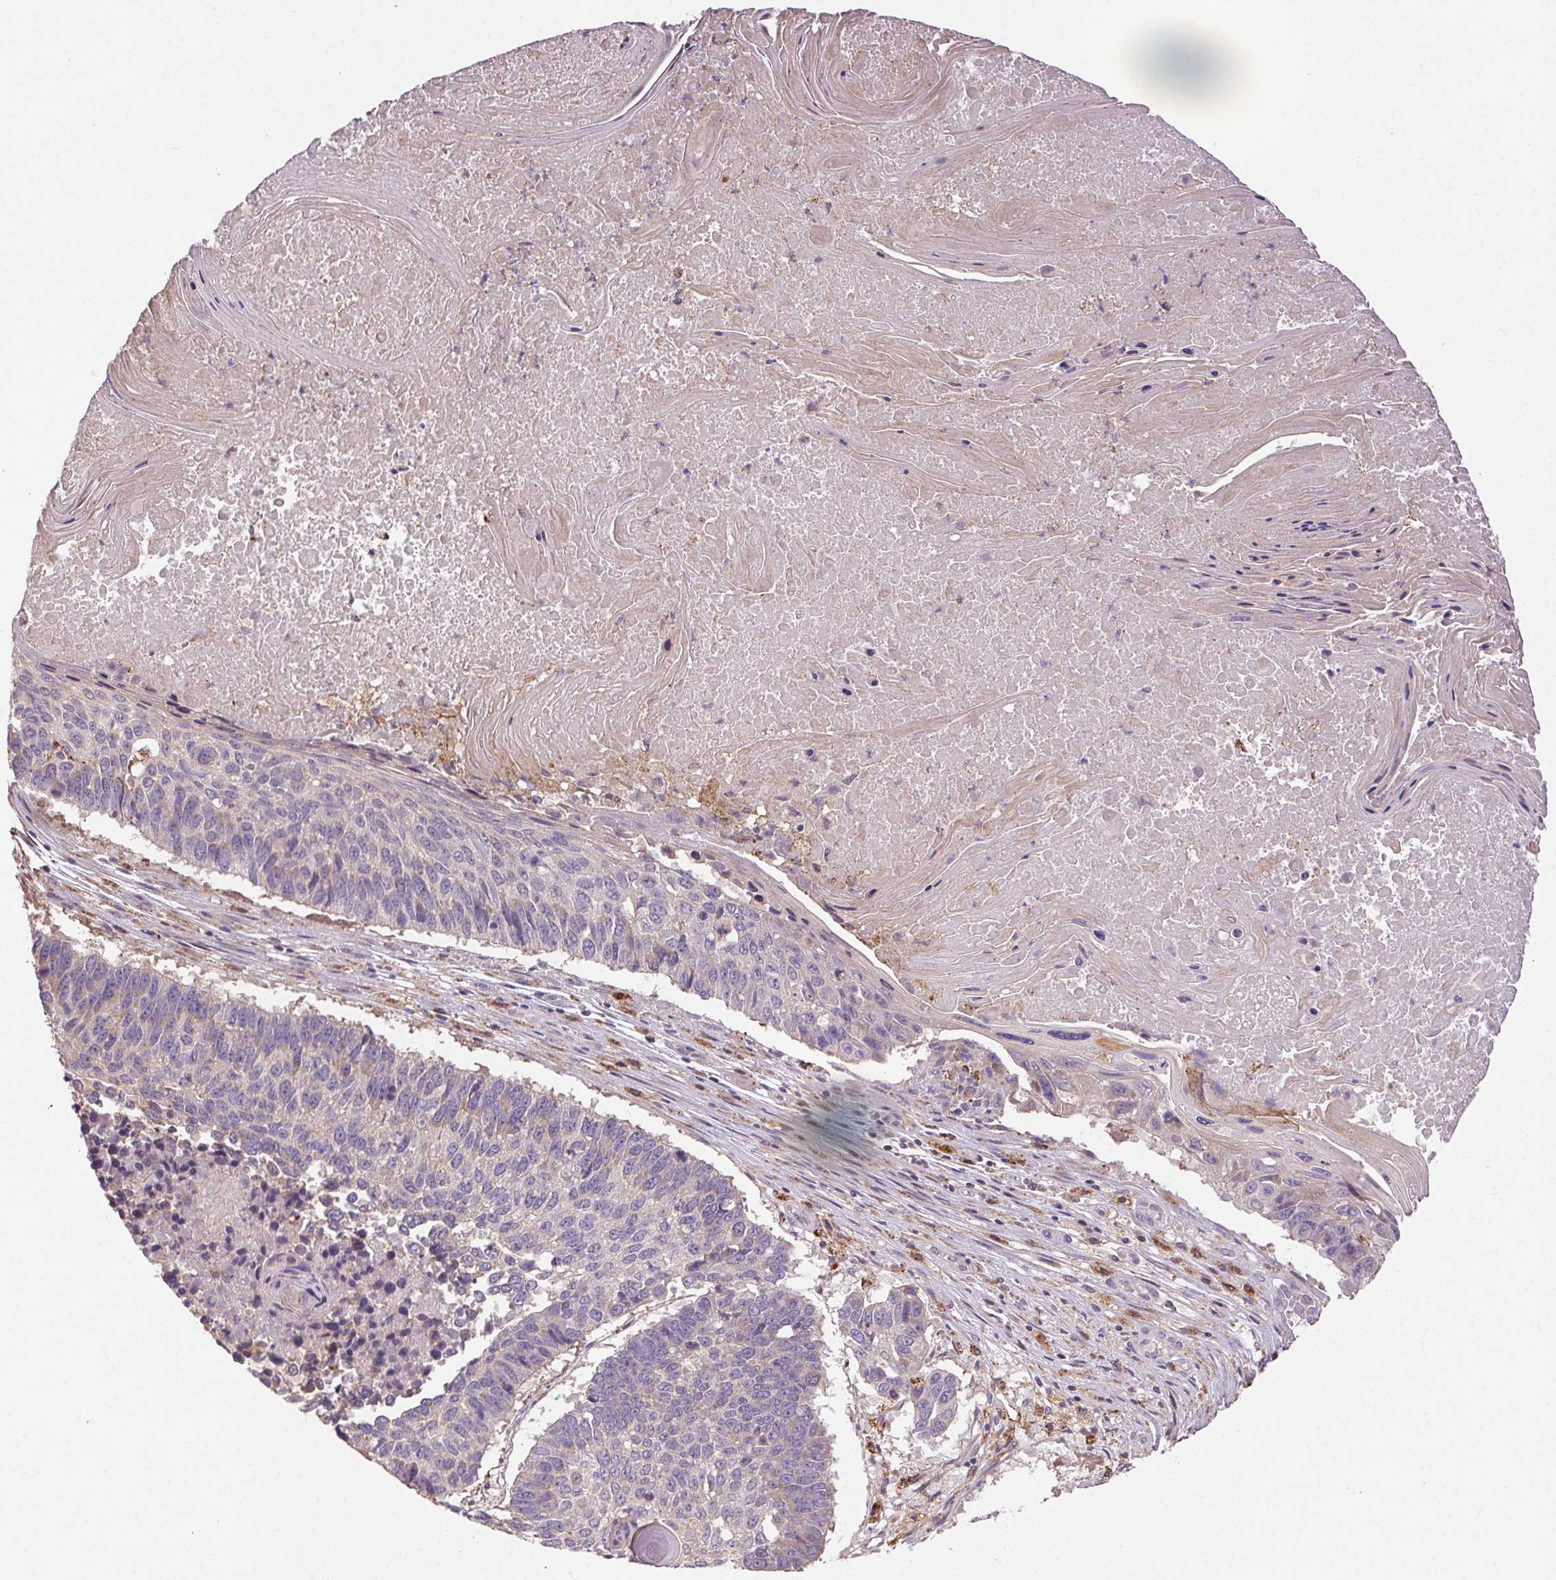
{"staining": {"intensity": "negative", "quantity": "none", "location": "none"}, "tissue": "lung cancer", "cell_type": "Tumor cells", "image_type": "cancer", "snomed": [{"axis": "morphology", "description": "Squamous cell carcinoma, NOS"}, {"axis": "topography", "description": "Lung"}], "caption": "Immunohistochemistry of human lung cancer (squamous cell carcinoma) demonstrates no expression in tumor cells.", "gene": "FNBP1L", "patient": {"sex": "male", "age": 73}}